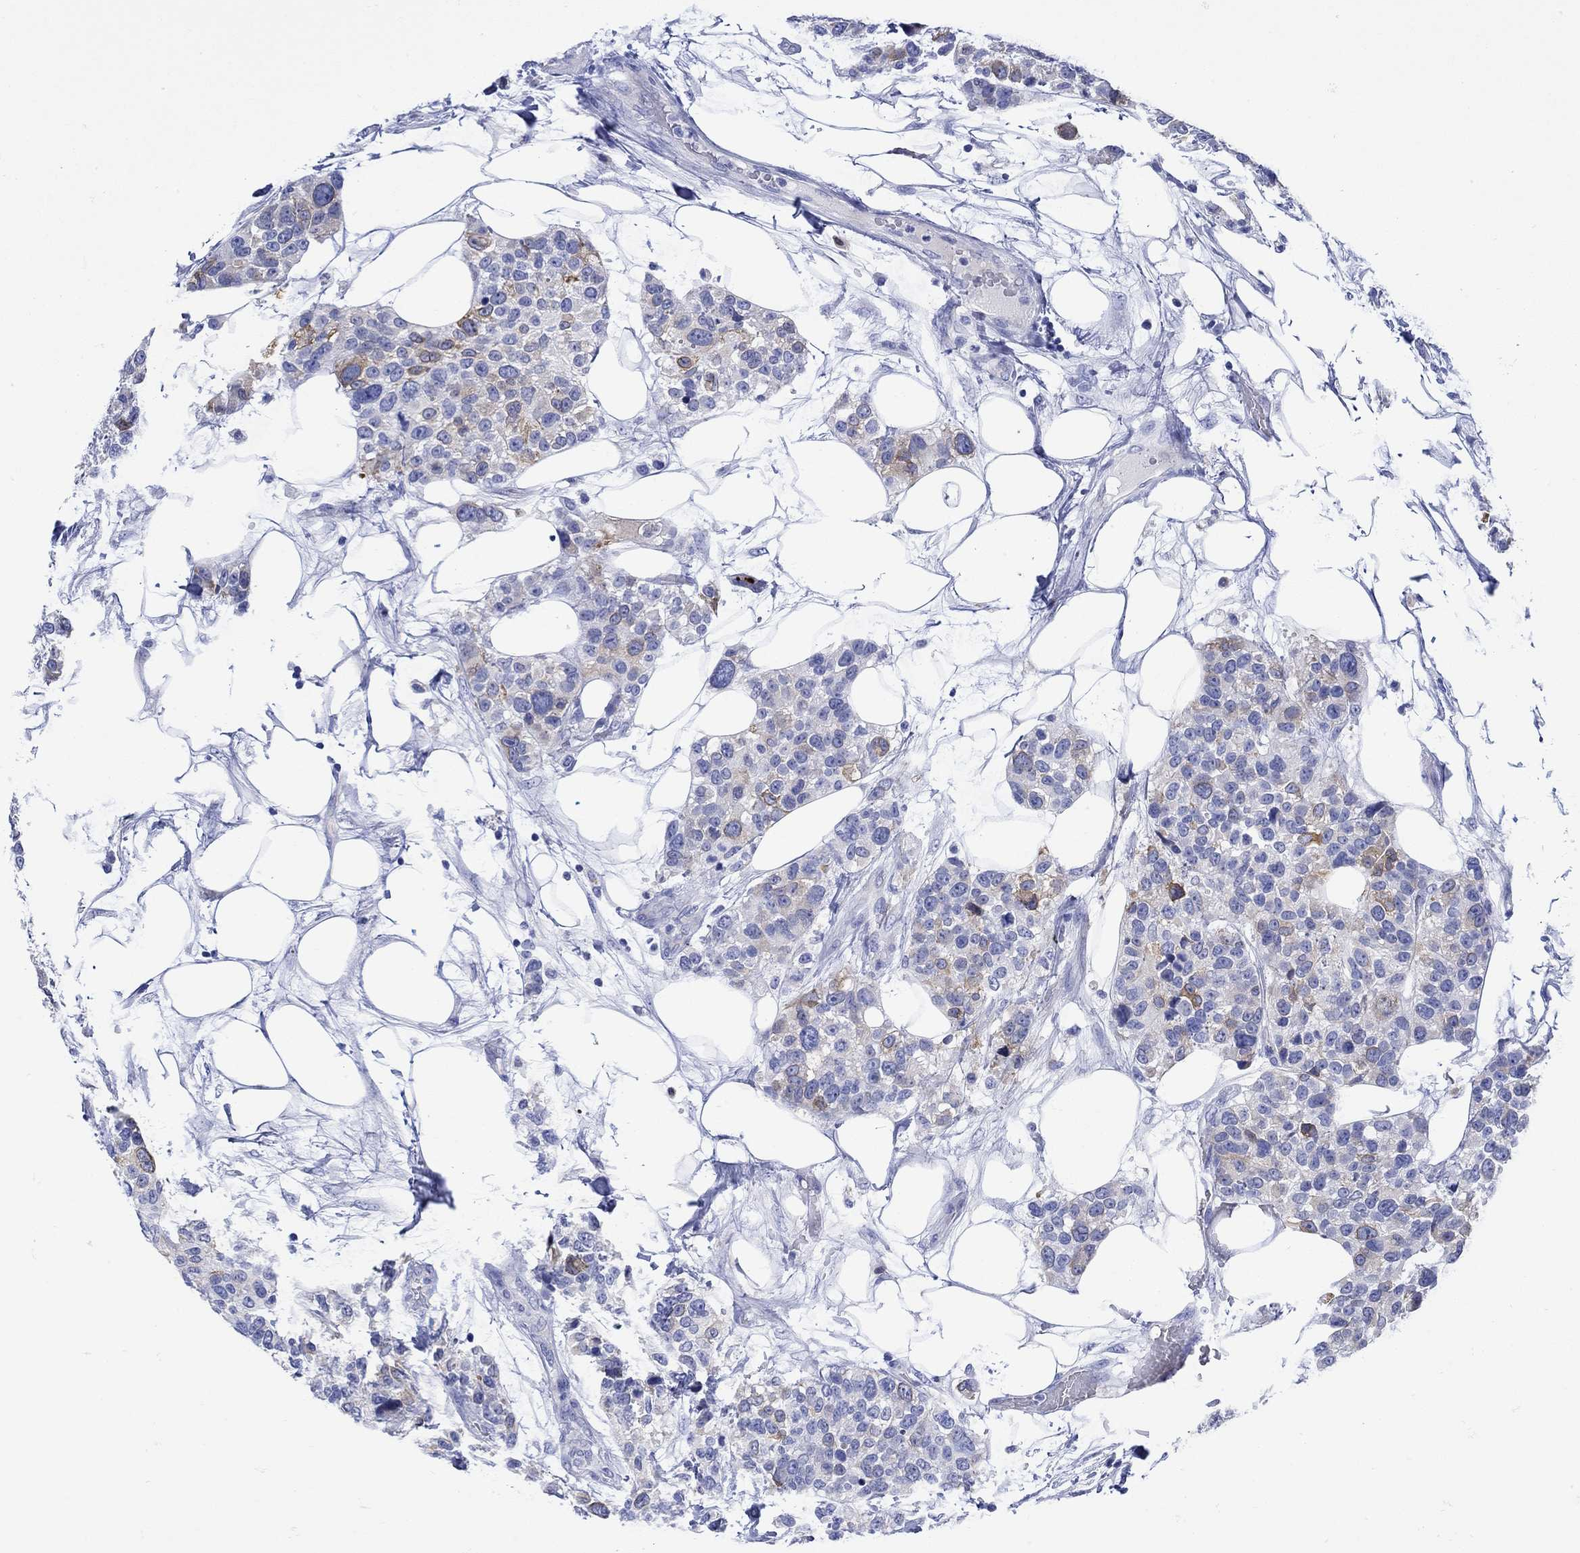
{"staining": {"intensity": "strong", "quantity": "25%-75%", "location": "cytoplasmic/membranous"}, "tissue": "urothelial cancer", "cell_type": "Tumor cells", "image_type": "cancer", "snomed": [{"axis": "morphology", "description": "Urothelial carcinoma, High grade"}, {"axis": "topography", "description": "Urinary bladder"}], "caption": "IHC of urothelial cancer exhibits high levels of strong cytoplasmic/membranous expression in about 25%-75% of tumor cells. (IHC, brightfield microscopy, high magnification).", "gene": "ANKMY1", "patient": {"sex": "male", "age": 77}}